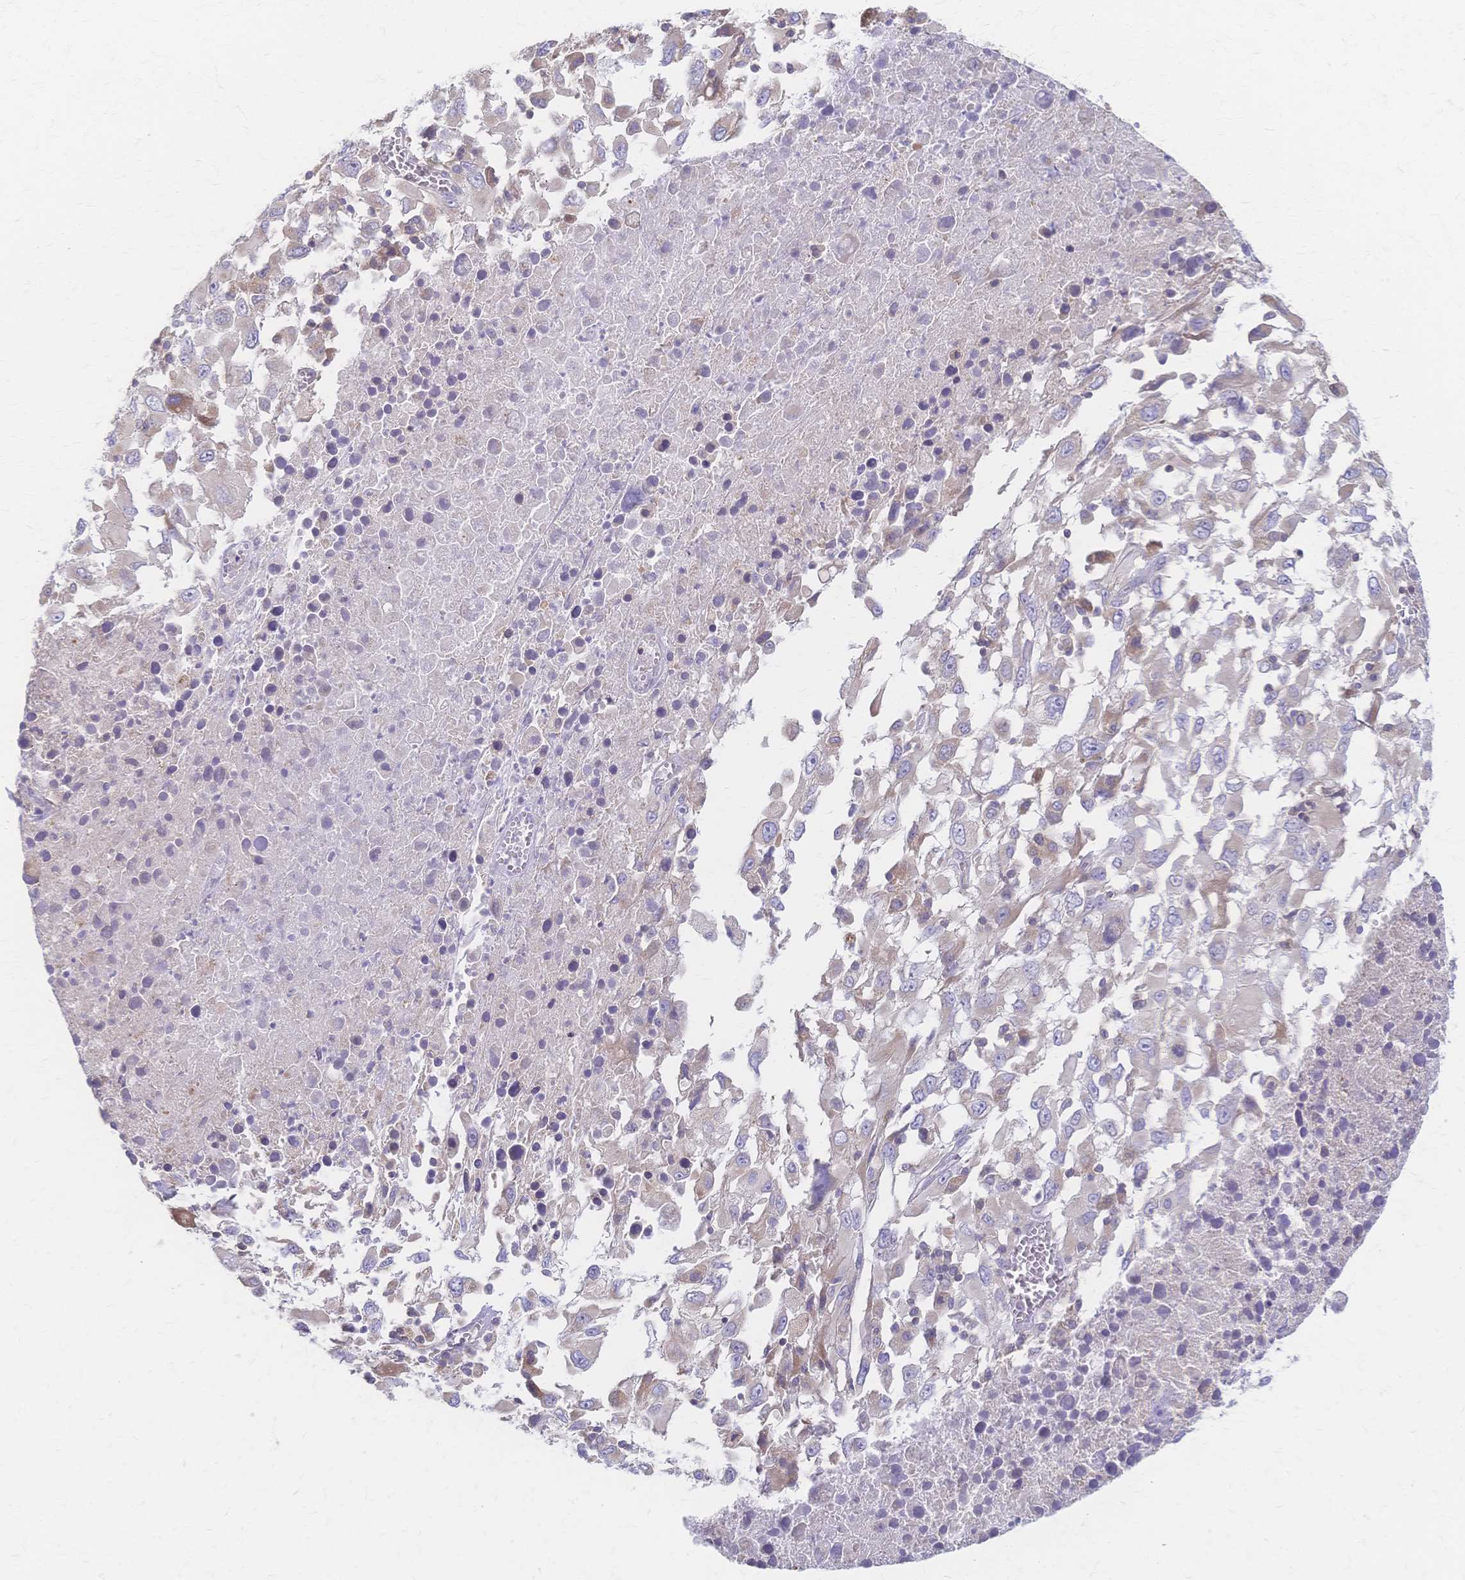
{"staining": {"intensity": "weak", "quantity": "<25%", "location": "cytoplasmic/membranous"}, "tissue": "melanoma", "cell_type": "Tumor cells", "image_type": "cancer", "snomed": [{"axis": "morphology", "description": "Malignant melanoma, Metastatic site"}, {"axis": "topography", "description": "Soft tissue"}], "caption": "Malignant melanoma (metastatic site) was stained to show a protein in brown. There is no significant staining in tumor cells.", "gene": "CYB5A", "patient": {"sex": "male", "age": 50}}